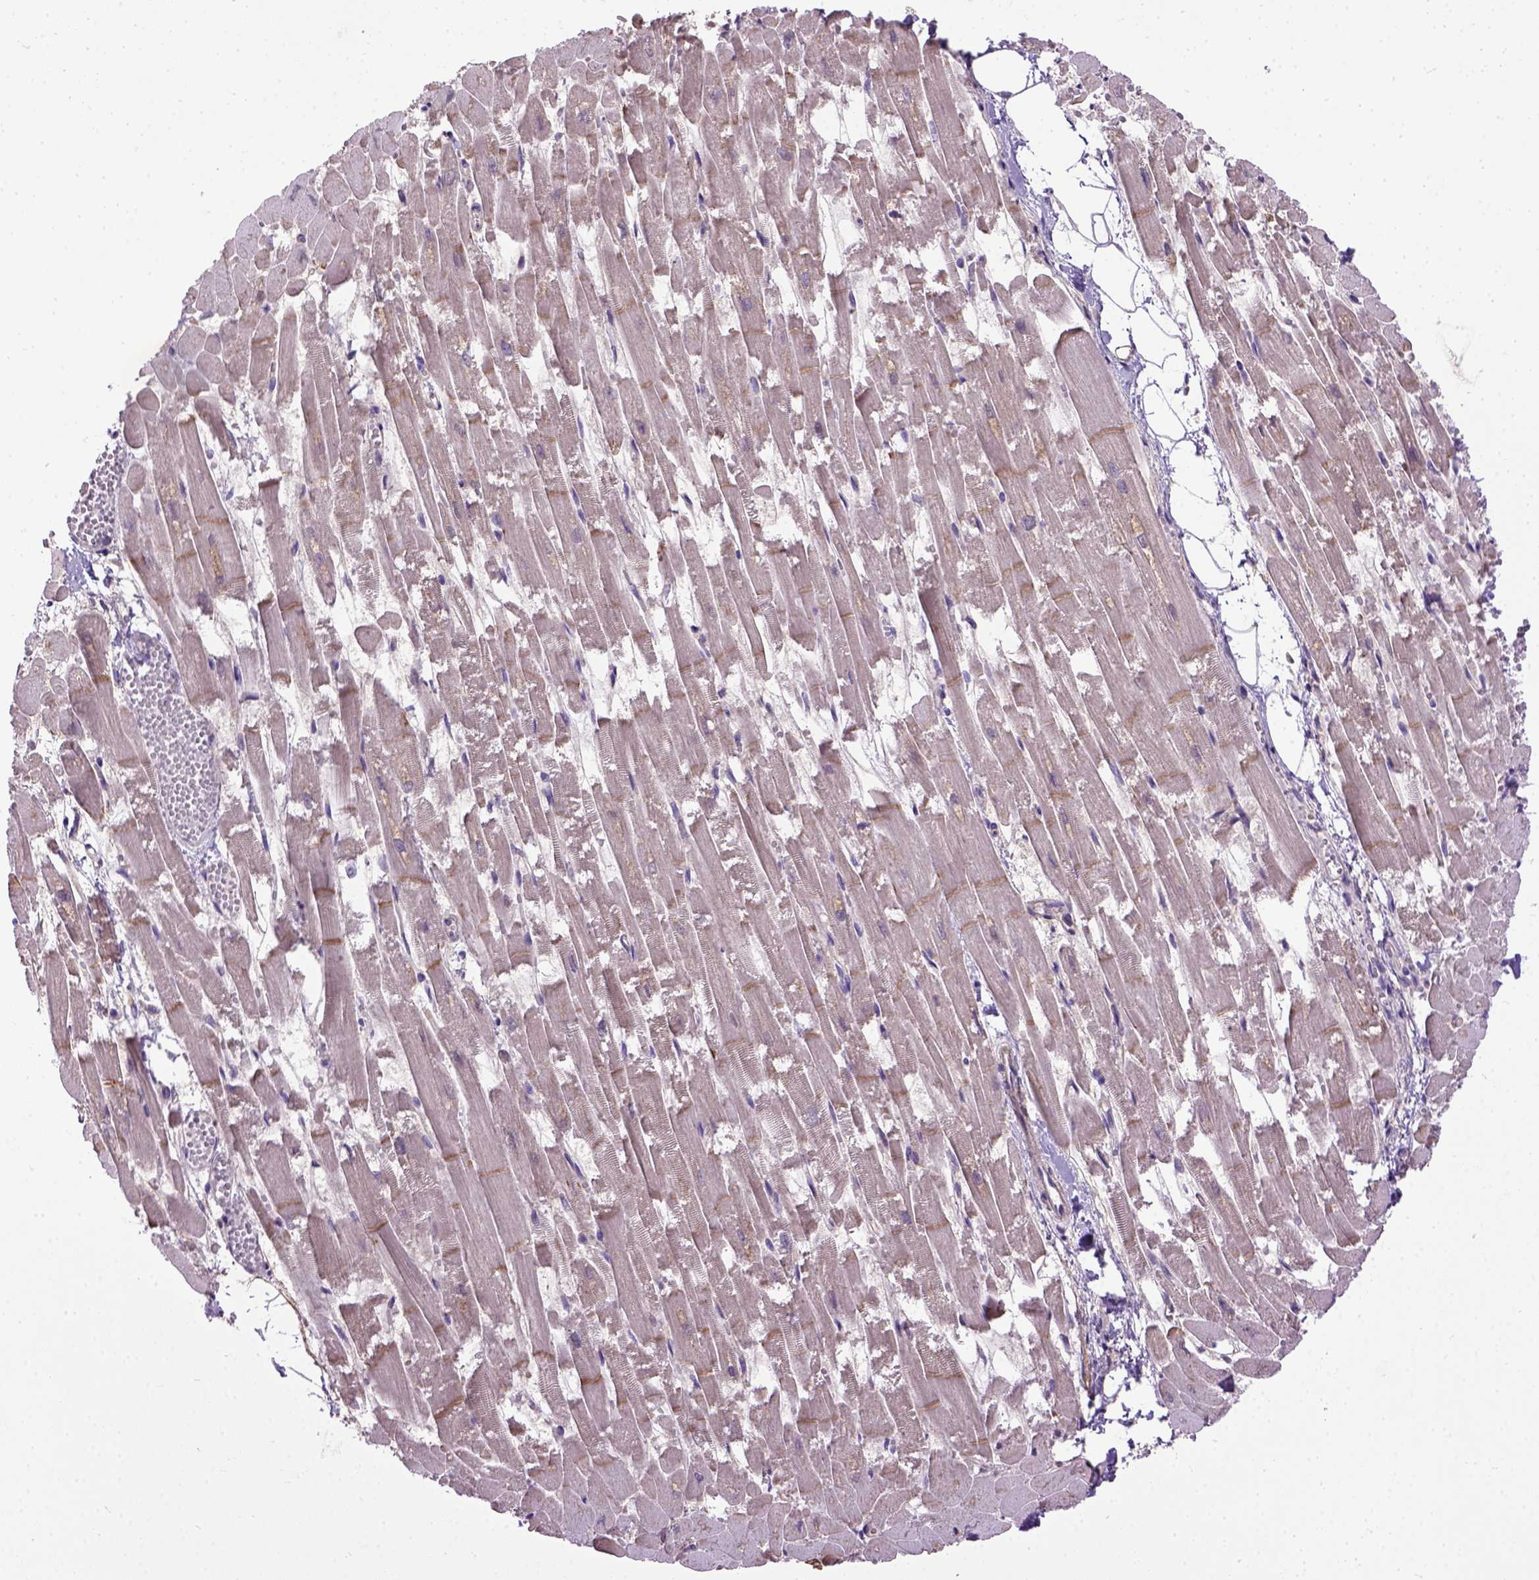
{"staining": {"intensity": "strong", "quantity": "<25%", "location": "nuclear"}, "tissue": "heart muscle", "cell_type": "Cardiomyocytes", "image_type": "normal", "snomed": [{"axis": "morphology", "description": "Normal tissue, NOS"}, {"axis": "topography", "description": "Heart"}], "caption": "IHC (DAB) staining of normal human heart muscle demonstrates strong nuclear protein positivity in approximately <25% of cardiomyocytes.", "gene": "UBA3", "patient": {"sex": "female", "age": 52}}